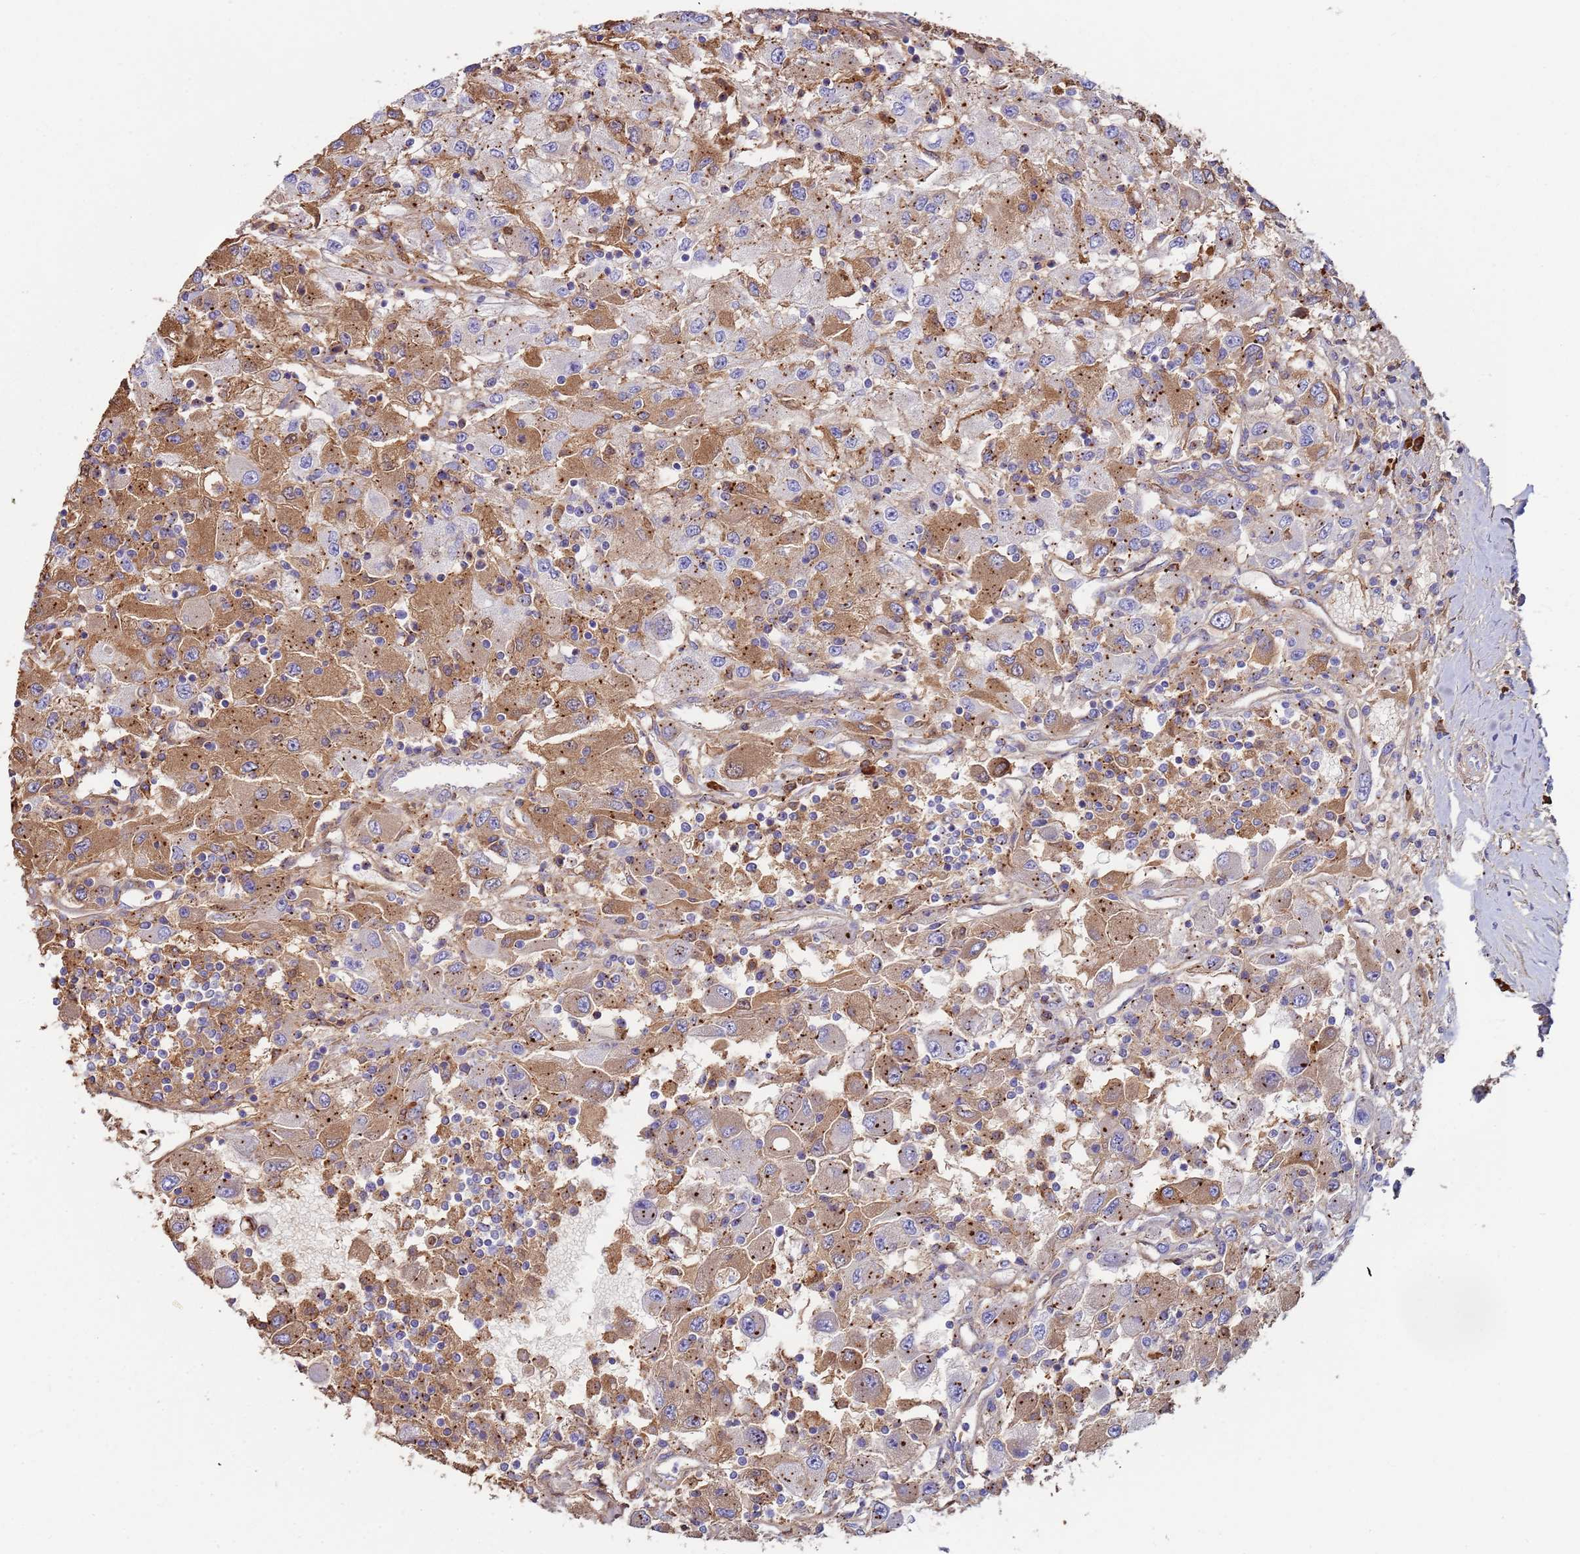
{"staining": {"intensity": "moderate", "quantity": ">75%", "location": "cytoplasmic/membranous"}, "tissue": "renal cancer", "cell_type": "Tumor cells", "image_type": "cancer", "snomed": [{"axis": "morphology", "description": "Adenocarcinoma, NOS"}, {"axis": "topography", "description": "Kidney"}], "caption": "Immunohistochemical staining of human renal cancer shows medium levels of moderate cytoplasmic/membranous staining in approximately >75% of tumor cells.", "gene": "CYSLTR2", "patient": {"sex": "female", "age": 67}}